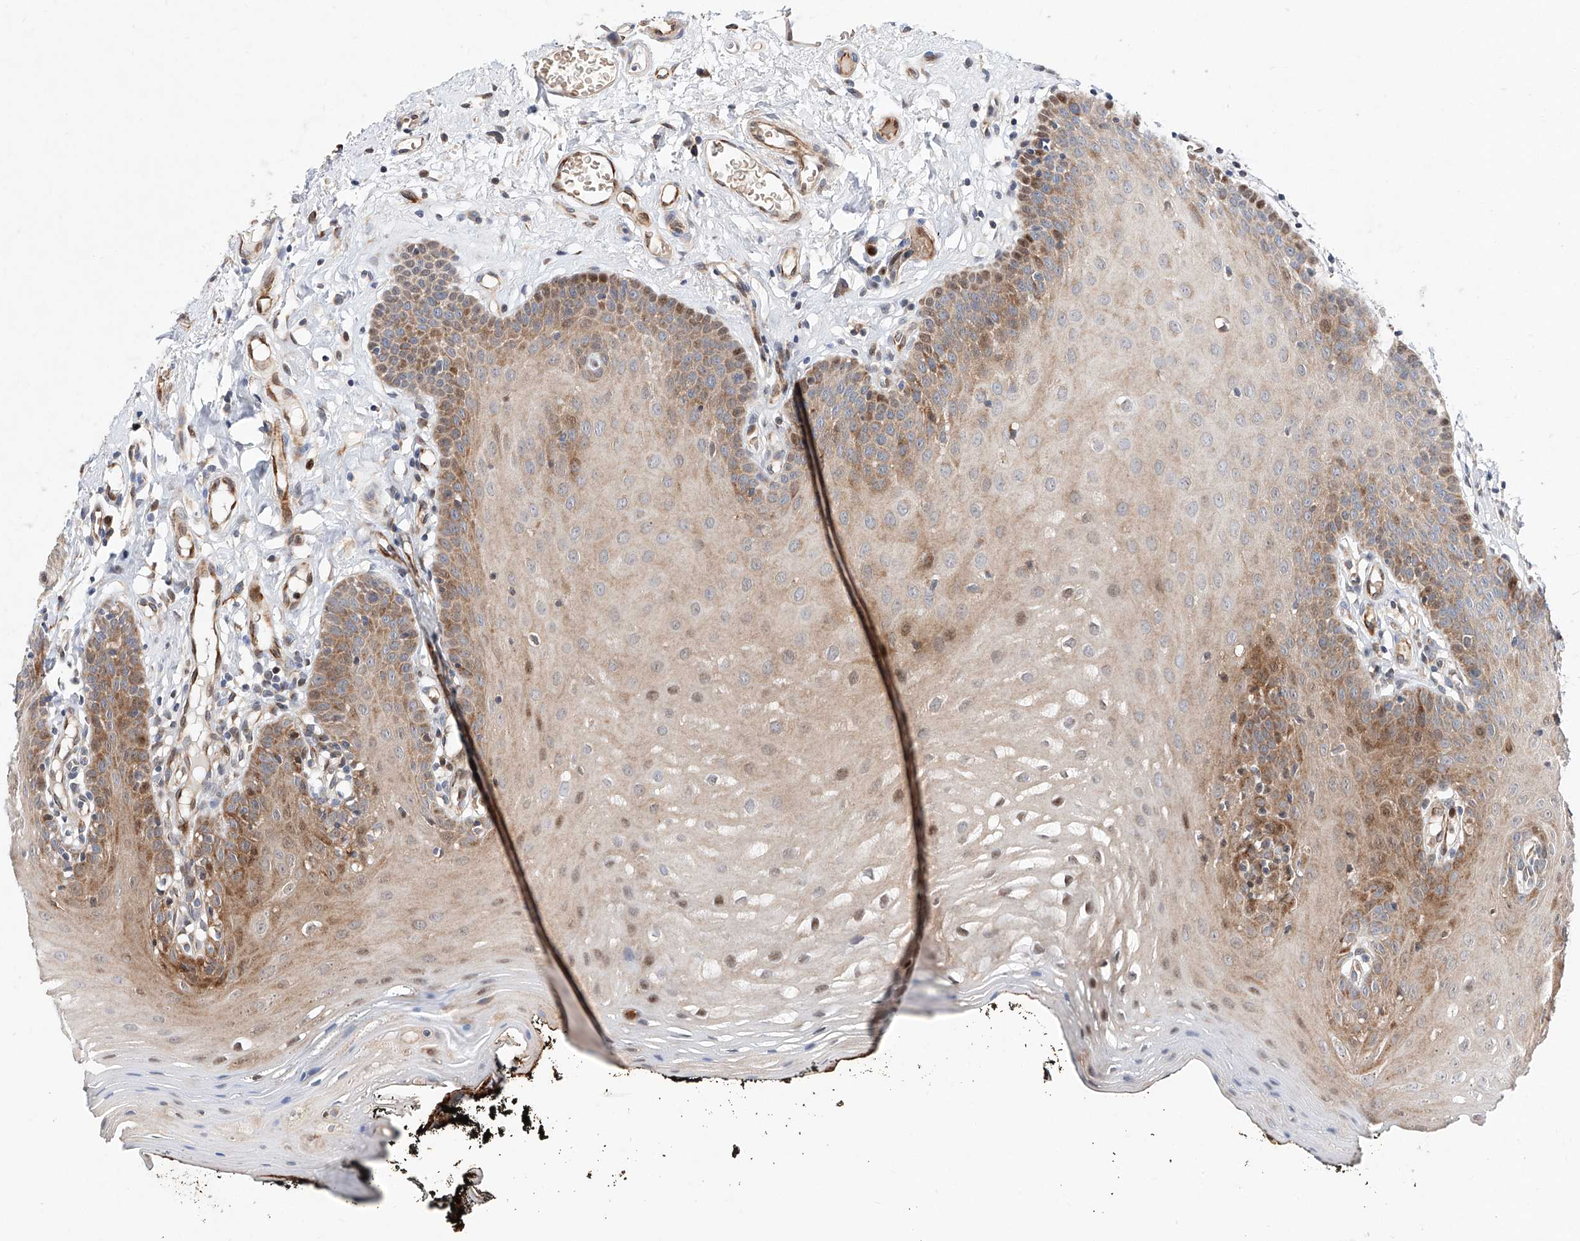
{"staining": {"intensity": "moderate", "quantity": ">75%", "location": "cytoplasmic/membranous,nuclear"}, "tissue": "oral mucosa", "cell_type": "Squamous epithelial cells", "image_type": "normal", "snomed": [{"axis": "morphology", "description": "Normal tissue, NOS"}, {"axis": "topography", "description": "Oral tissue"}], "caption": "A high-resolution photomicrograph shows immunohistochemistry staining of benign oral mucosa, which shows moderate cytoplasmic/membranous,nuclear positivity in approximately >75% of squamous epithelial cells. (Brightfield microscopy of DAB IHC at high magnification).", "gene": "FUCA2", "patient": {"sex": "male", "age": 74}}